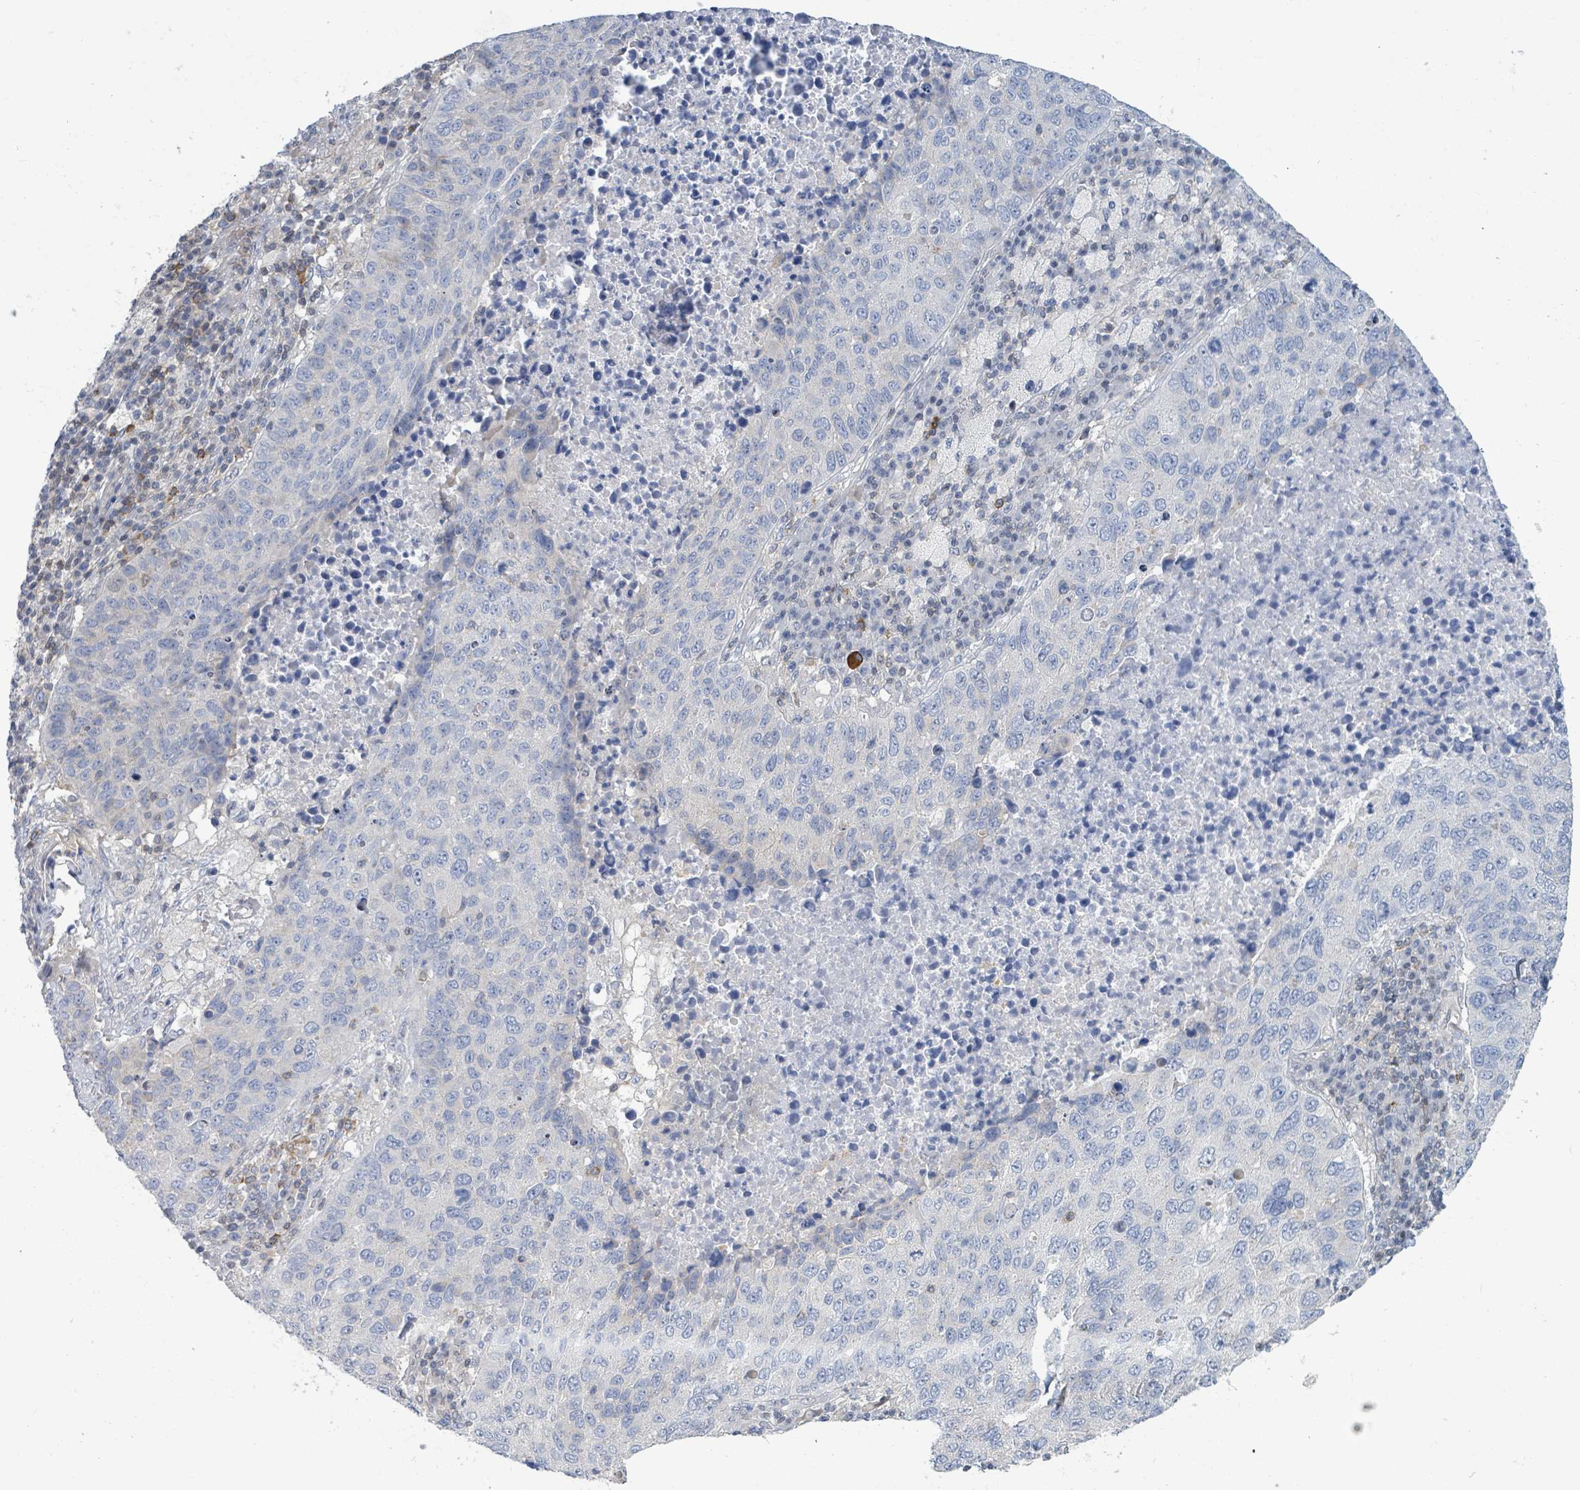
{"staining": {"intensity": "negative", "quantity": "none", "location": "none"}, "tissue": "lung cancer", "cell_type": "Tumor cells", "image_type": "cancer", "snomed": [{"axis": "morphology", "description": "Squamous cell carcinoma, NOS"}, {"axis": "topography", "description": "Lung"}], "caption": "Tumor cells are negative for protein expression in human squamous cell carcinoma (lung).", "gene": "DGKZ", "patient": {"sex": "male", "age": 73}}